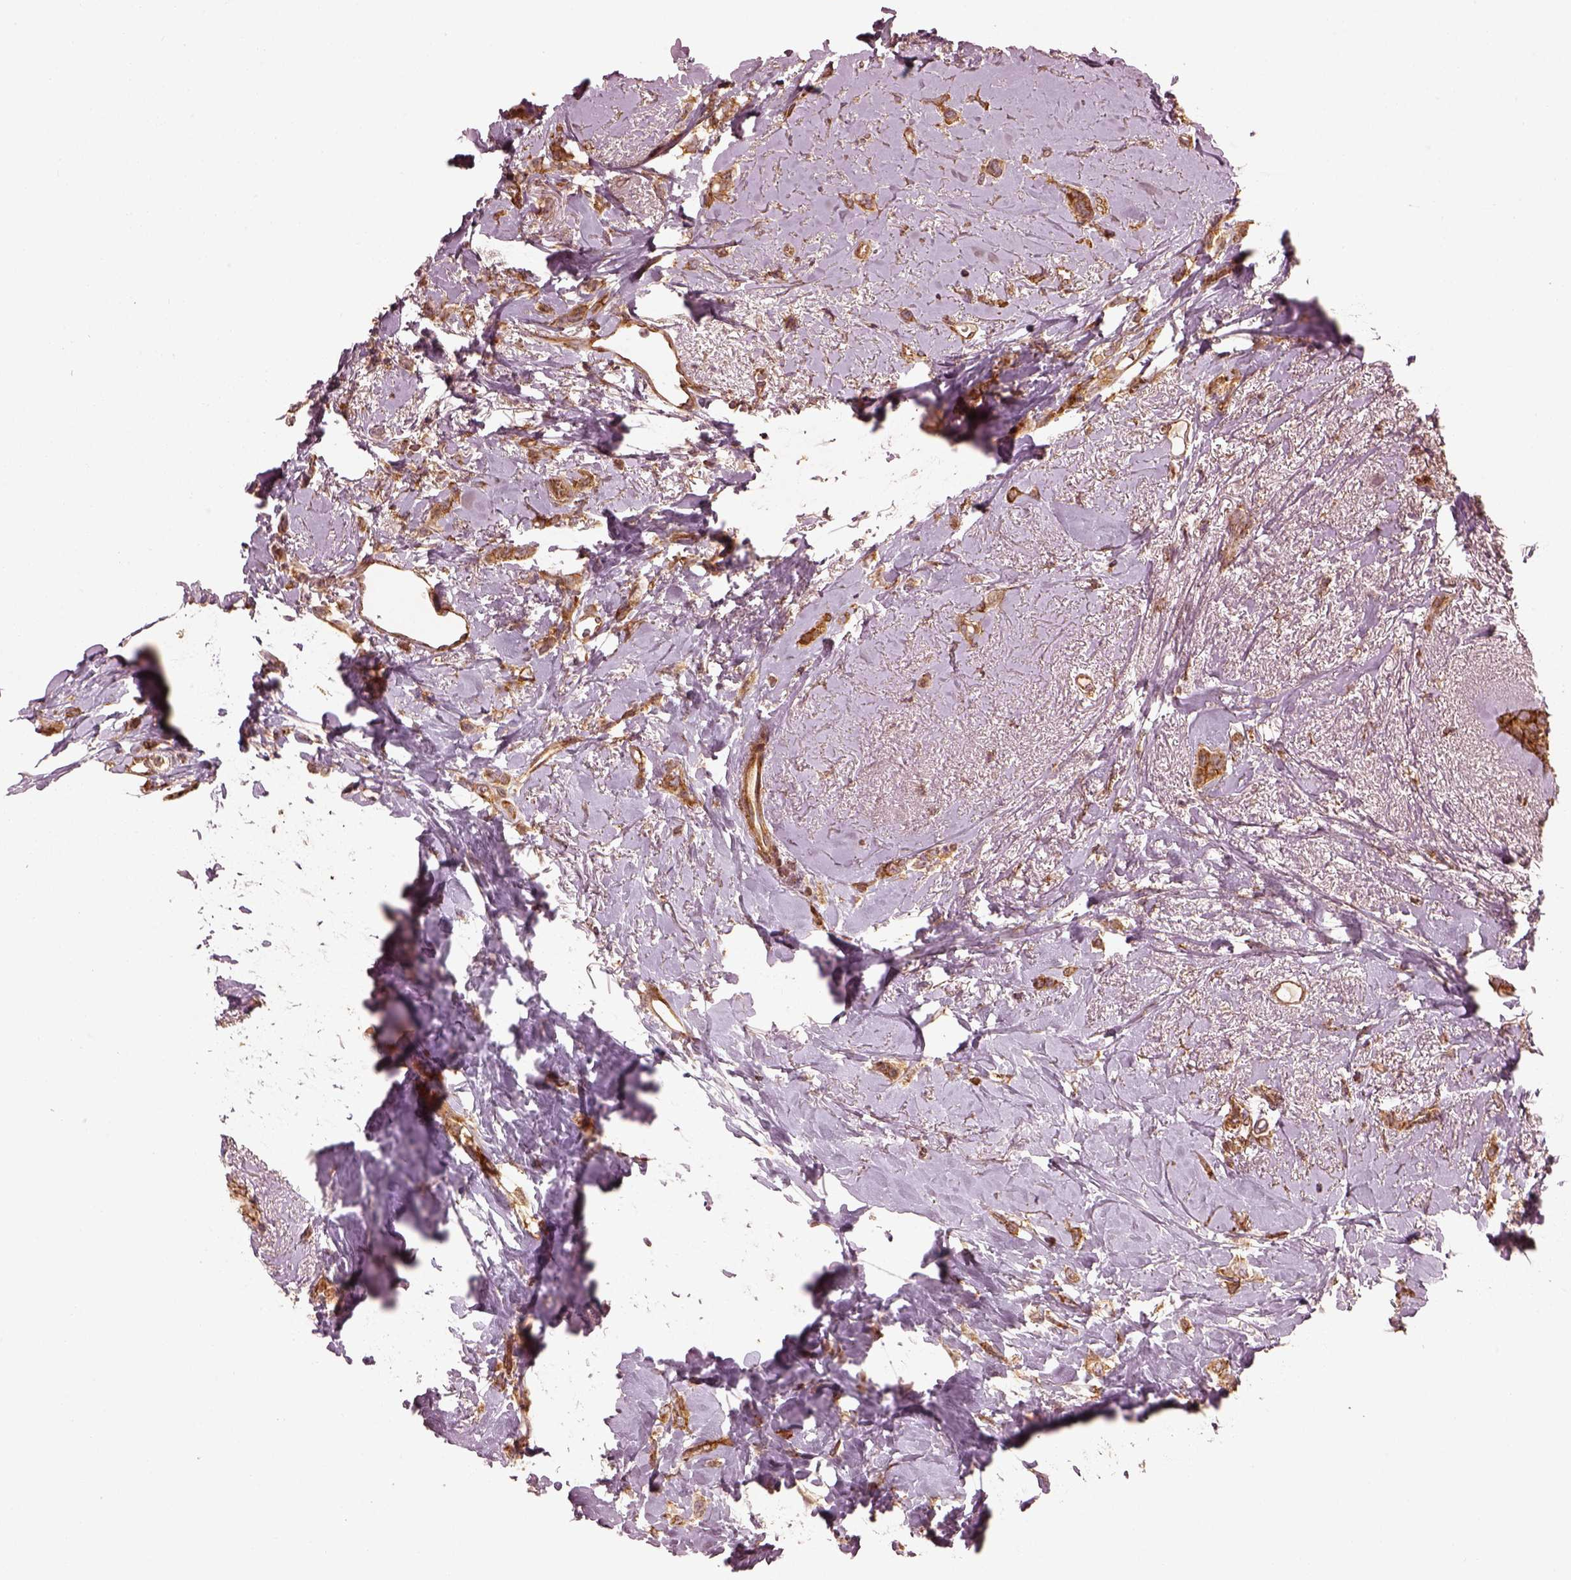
{"staining": {"intensity": "moderate", "quantity": ">75%", "location": "cytoplasmic/membranous"}, "tissue": "breast cancer", "cell_type": "Tumor cells", "image_type": "cancer", "snomed": [{"axis": "morphology", "description": "Lobular carcinoma"}, {"axis": "topography", "description": "Breast"}], "caption": "Brown immunohistochemical staining in breast lobular carcinoma shows moderate cytoplasmic/membranous positivity in approximately >75% of tumor cells. The protein of interest is stained brown, and the nuclei are stained in blue (DAB (3,3'-diaminobenzidine) IHC with brightfield microscopy, high magnification).", "gene": "LSM14A", "patient": {"sex": "female", "age": 66}}